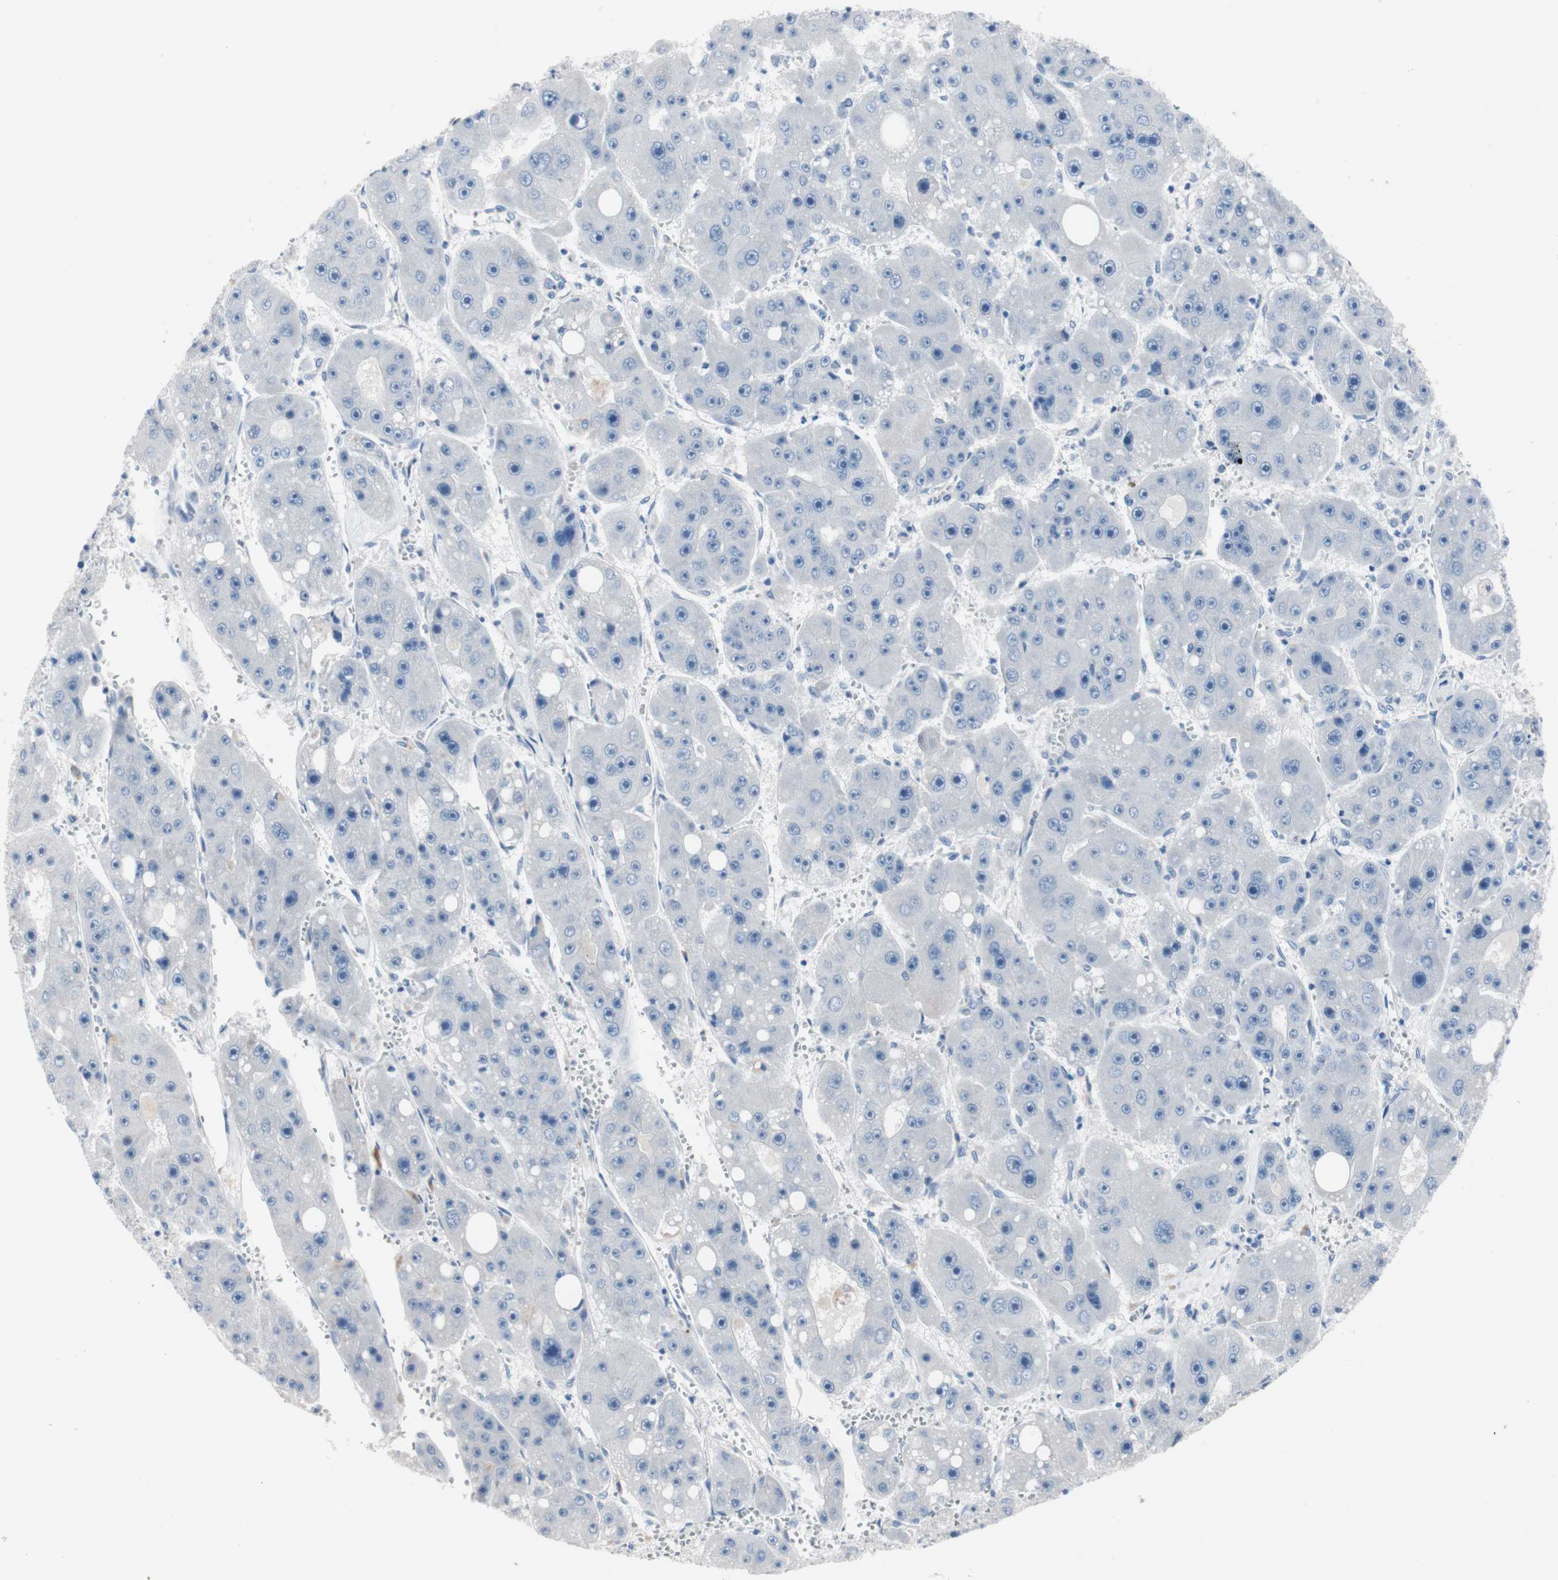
{"staining": {"intensity": "negative", "quantity": "none", "location": "none"}, "tissue": "liver cancer", "cell_type": "Tumor cells", "image_type": "cancer", "snomed": [{"axis": "morphology", "description": "Carcinoma, Hepatocellular, NOS"}, {"axis": "topography", "description": "Liver"}], "caption": "Tumor cells are negative for brown protein staining in liver hepatocellular carcinoma. Brightfield microscopy of immunohistochemistry (IHC) stained with DAB (3,3'-diaminobenzidine) (brown) and hematoxylin (blue), captured at high magnification.", "gene": "ULBP1", "patient": {"sex": "female", "age": 61}}